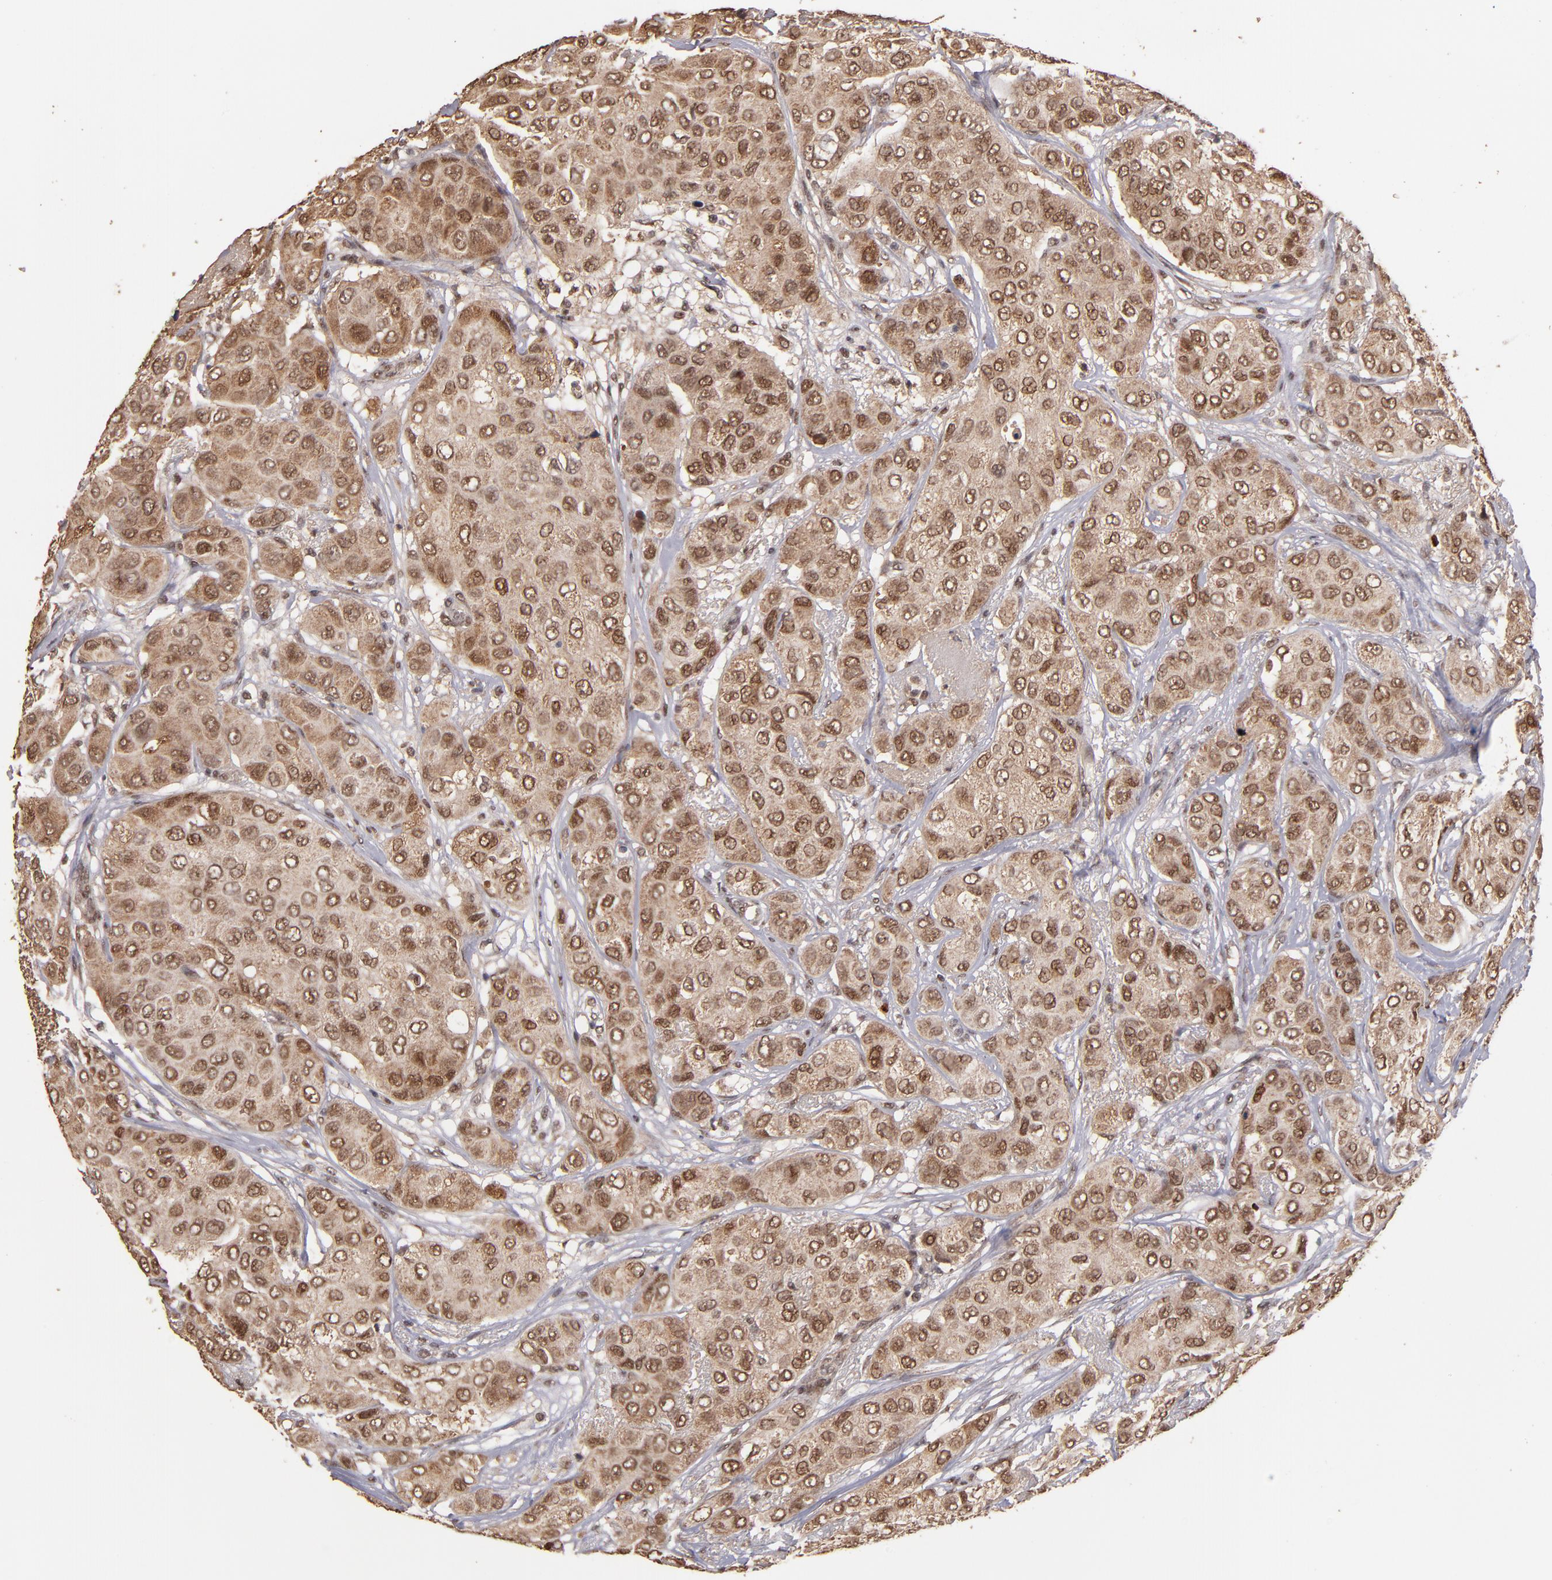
{"staining": {"intensity": "moderate", "quantity": ">75%", "location": "cytoplasmic/membranous,nuclear"}, "tissue": "breast cancer", "cell_type": "Tumor cells", "image_type": "cancer", "snomed": [{"axis": "morphology", "description": "Duct carcinoma"}, {"axis": "topography", "description": "Breast"}], "caption": "An IHC micrograph of tumor tissue is shown. Protein staining in brown shows moderate cytoplasmic/membranous and nuclear positivity in breast cancer (intraductal carcinoma) within tumor cells.", "gene": "EAPP", "patient": {"sex": "female", "age": 68}}